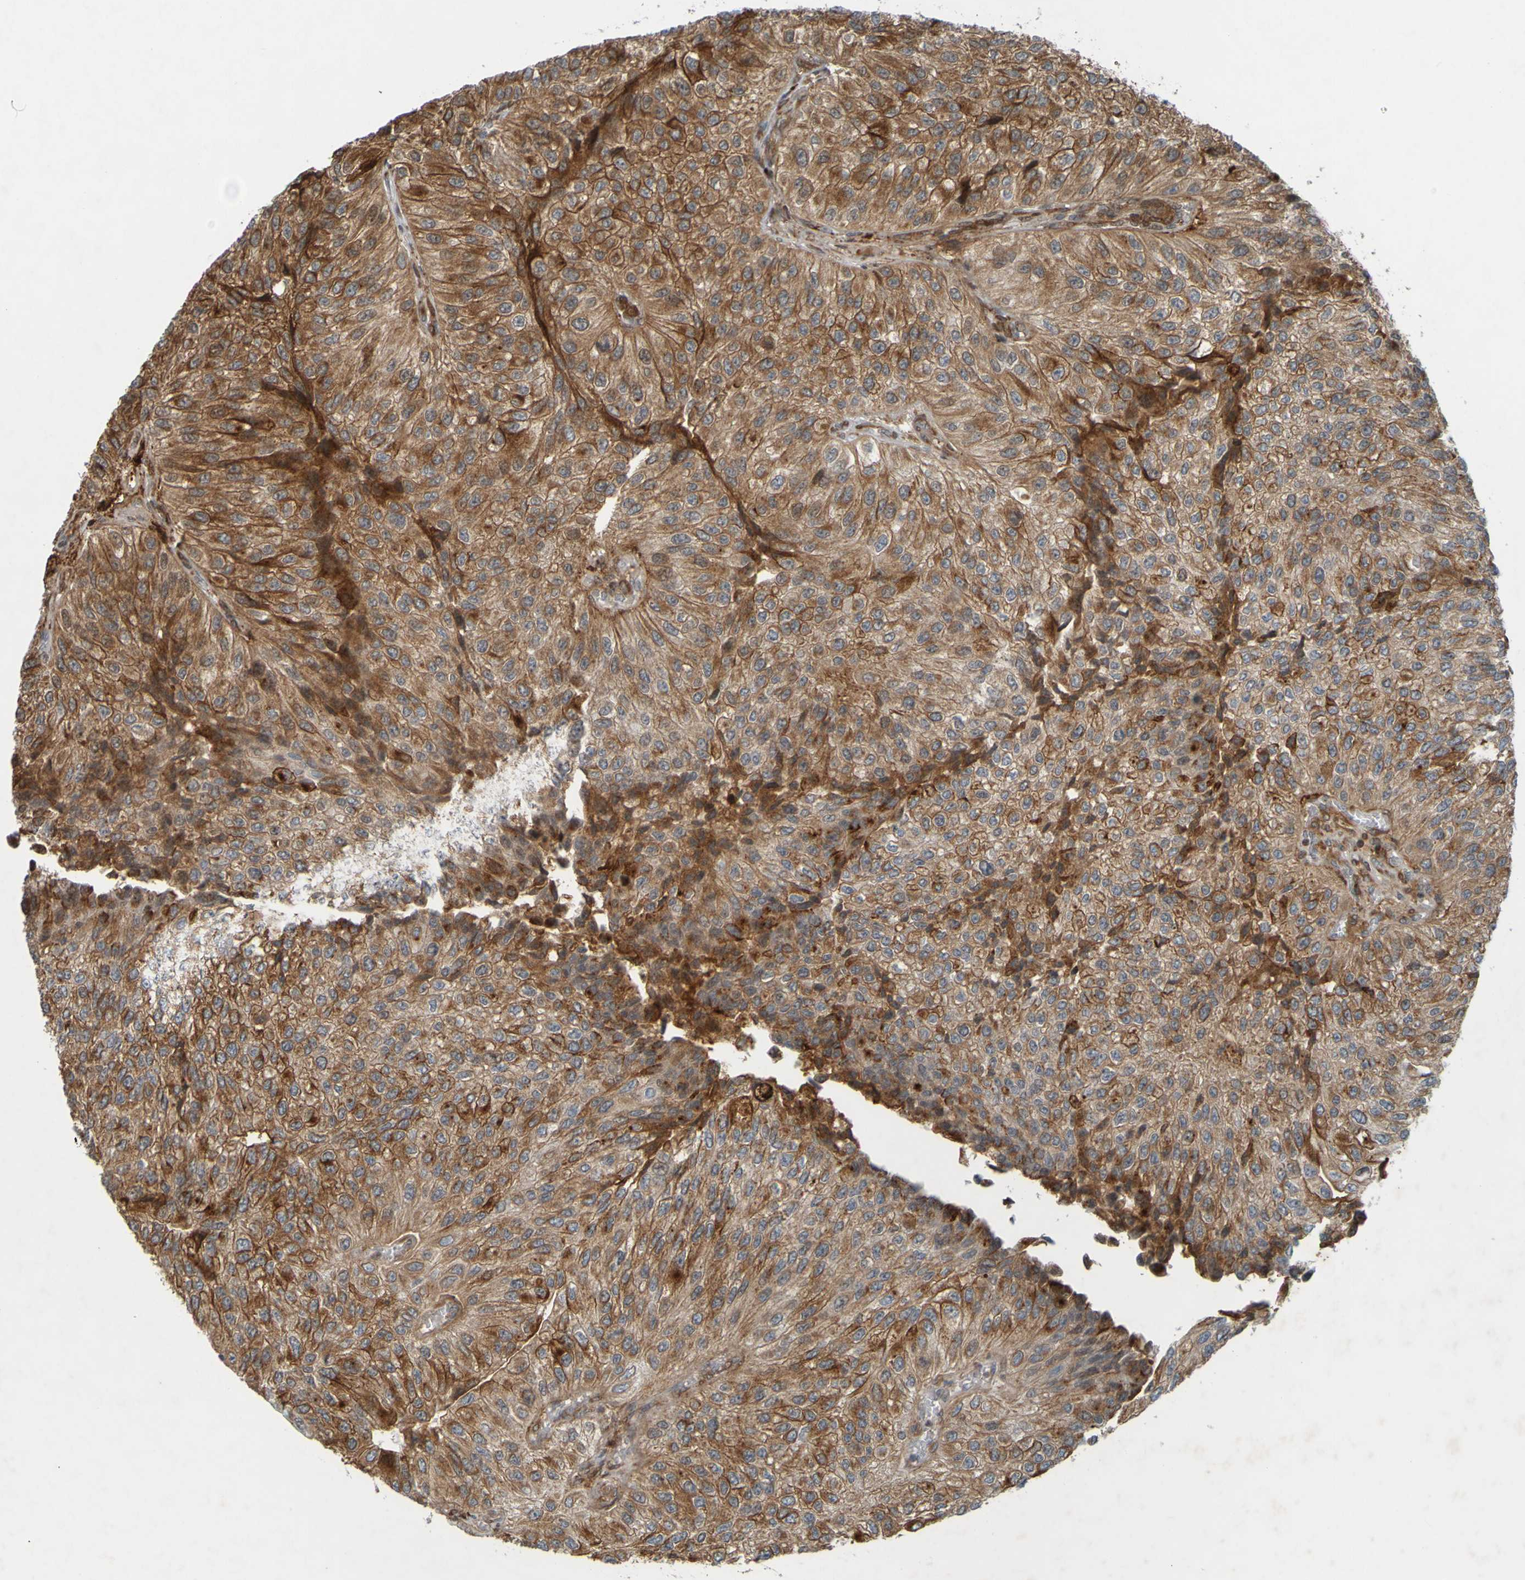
{"staining": {"intensity": "moderate", "quantity": ">75%", "location": "cytoplasmic/membranous"}, "tissue": "urothelial cancer", "cell_type": "Tumor cells", "image_type": "cancer", "snomed": [{"axis": "morphology", "description": "Urothelial carcinoma, High grade"}, {"axis": "topography", "description": "Kidney"}, {"axis": "topography", "description": "Urinary bladder"}], "caption": "Immunohistochemistry (IHC) image of neoplastic tissue: human urothelial cancer stained using IHC exhibits medium levels of moderate protein expression localized specifically in the cytoplasmic/membranous of tumor cells, appearing as a cytoplasmic/membranous brown color.", "gene": "GUCY1A1", "patient": {"sex": "male", "age": 77}}